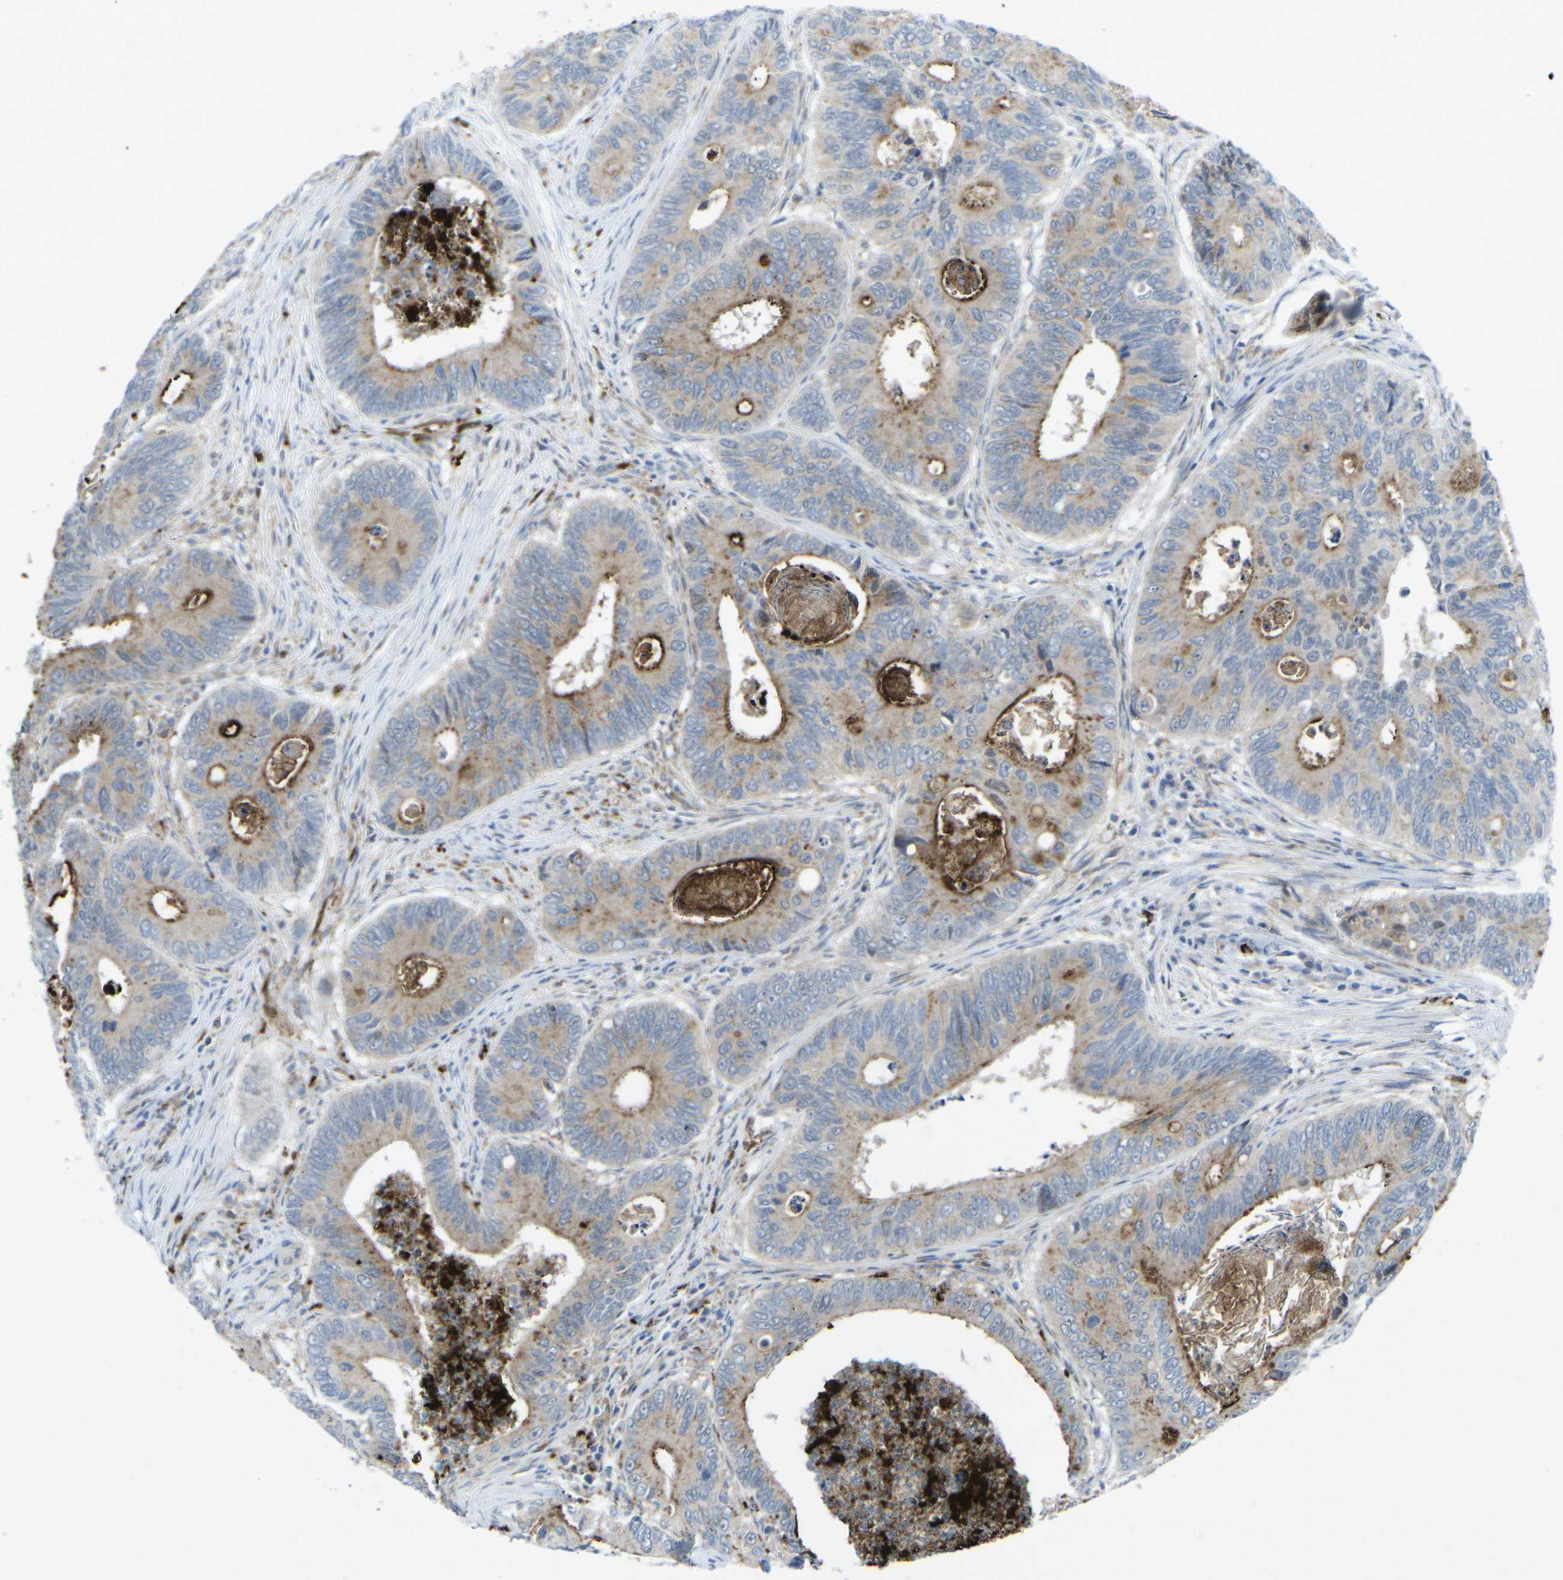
{"staining": {"intensity": "strong", "quantity": "<25%", "location": "cytoplasmic/membranous"}, "tissue": "colorectal cancer", "cell_type": "Tumor cells", "image_type": "cancer", "snomed": [{"axis": "morphology", "description": "Inflammation, NOS"}, {"axis": "morphology", "description": "Adenocarcinoma, NOS"}, {"axis": "topography", "description": "Colon"}], "caption": "Human colorectal adenocarcinoma stained for a protein (brown) reveals strong cytoplasmic/membranous positive expression in approximately <25% of tumor cells.", "gene": "STK11", "patient": {"sex": "male", "age": 72}}